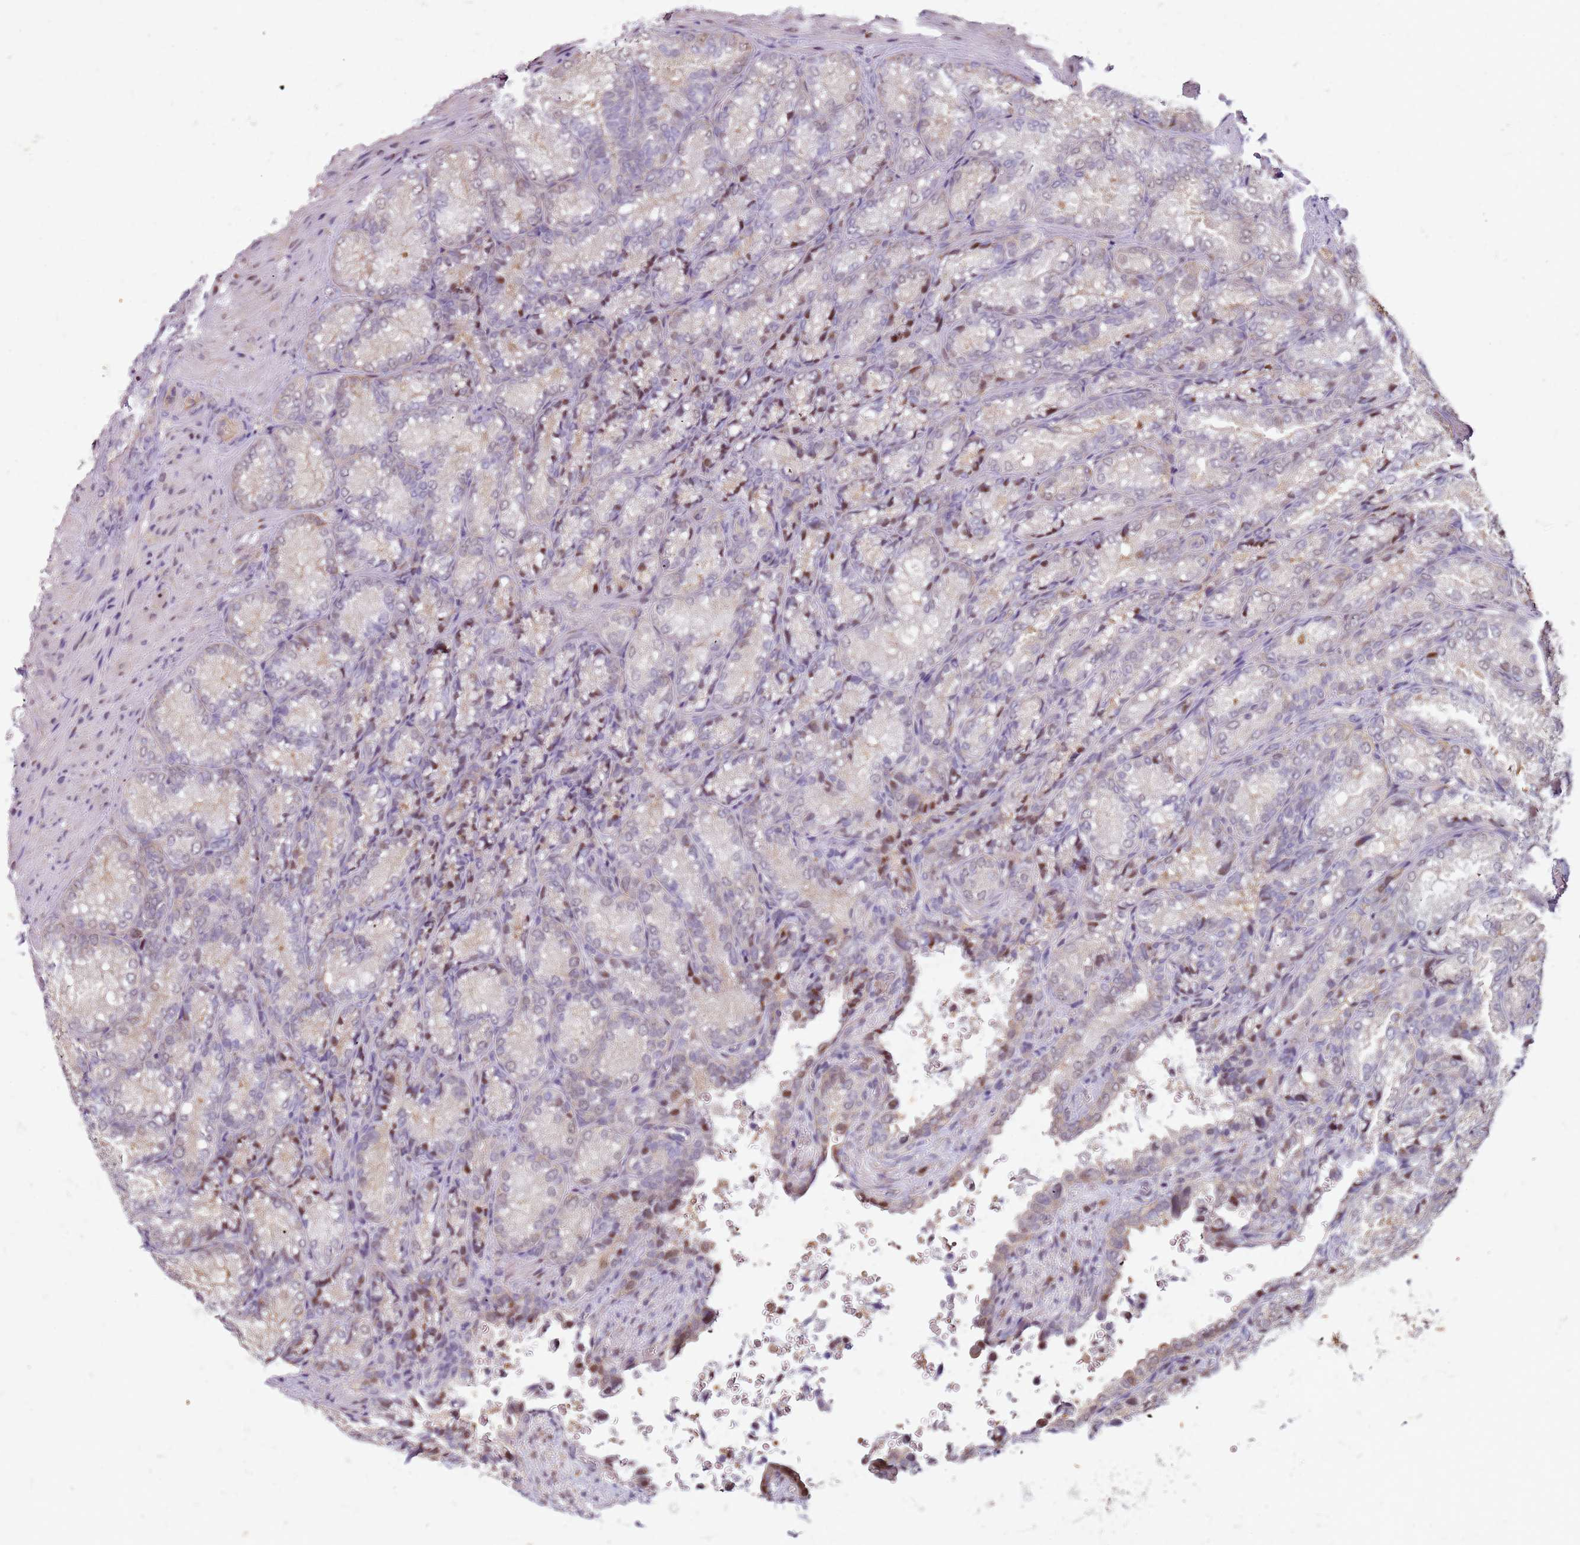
{"staining": {"intensity": "moderate", "quantity": "<25%", "location": "cytoplasmic/membranous,nuclear"}, "tissue": "seminal vesicle", "cell_type": "Glandular cells", "image_type": "normal", "snomed": [{"axis": "morphology", "description": "Normal tissue, NOS"}, {"axis": "topography", "description": "Seminal veicle"}], "caption": "Glandular cells reveal low levels of moderate cytoplasmic/membranous,nuclear expression in about <25% of cells in benign seminal vesicle.", "gene": "PSMD4", "patient": {"sex": "male", "age": 58}}